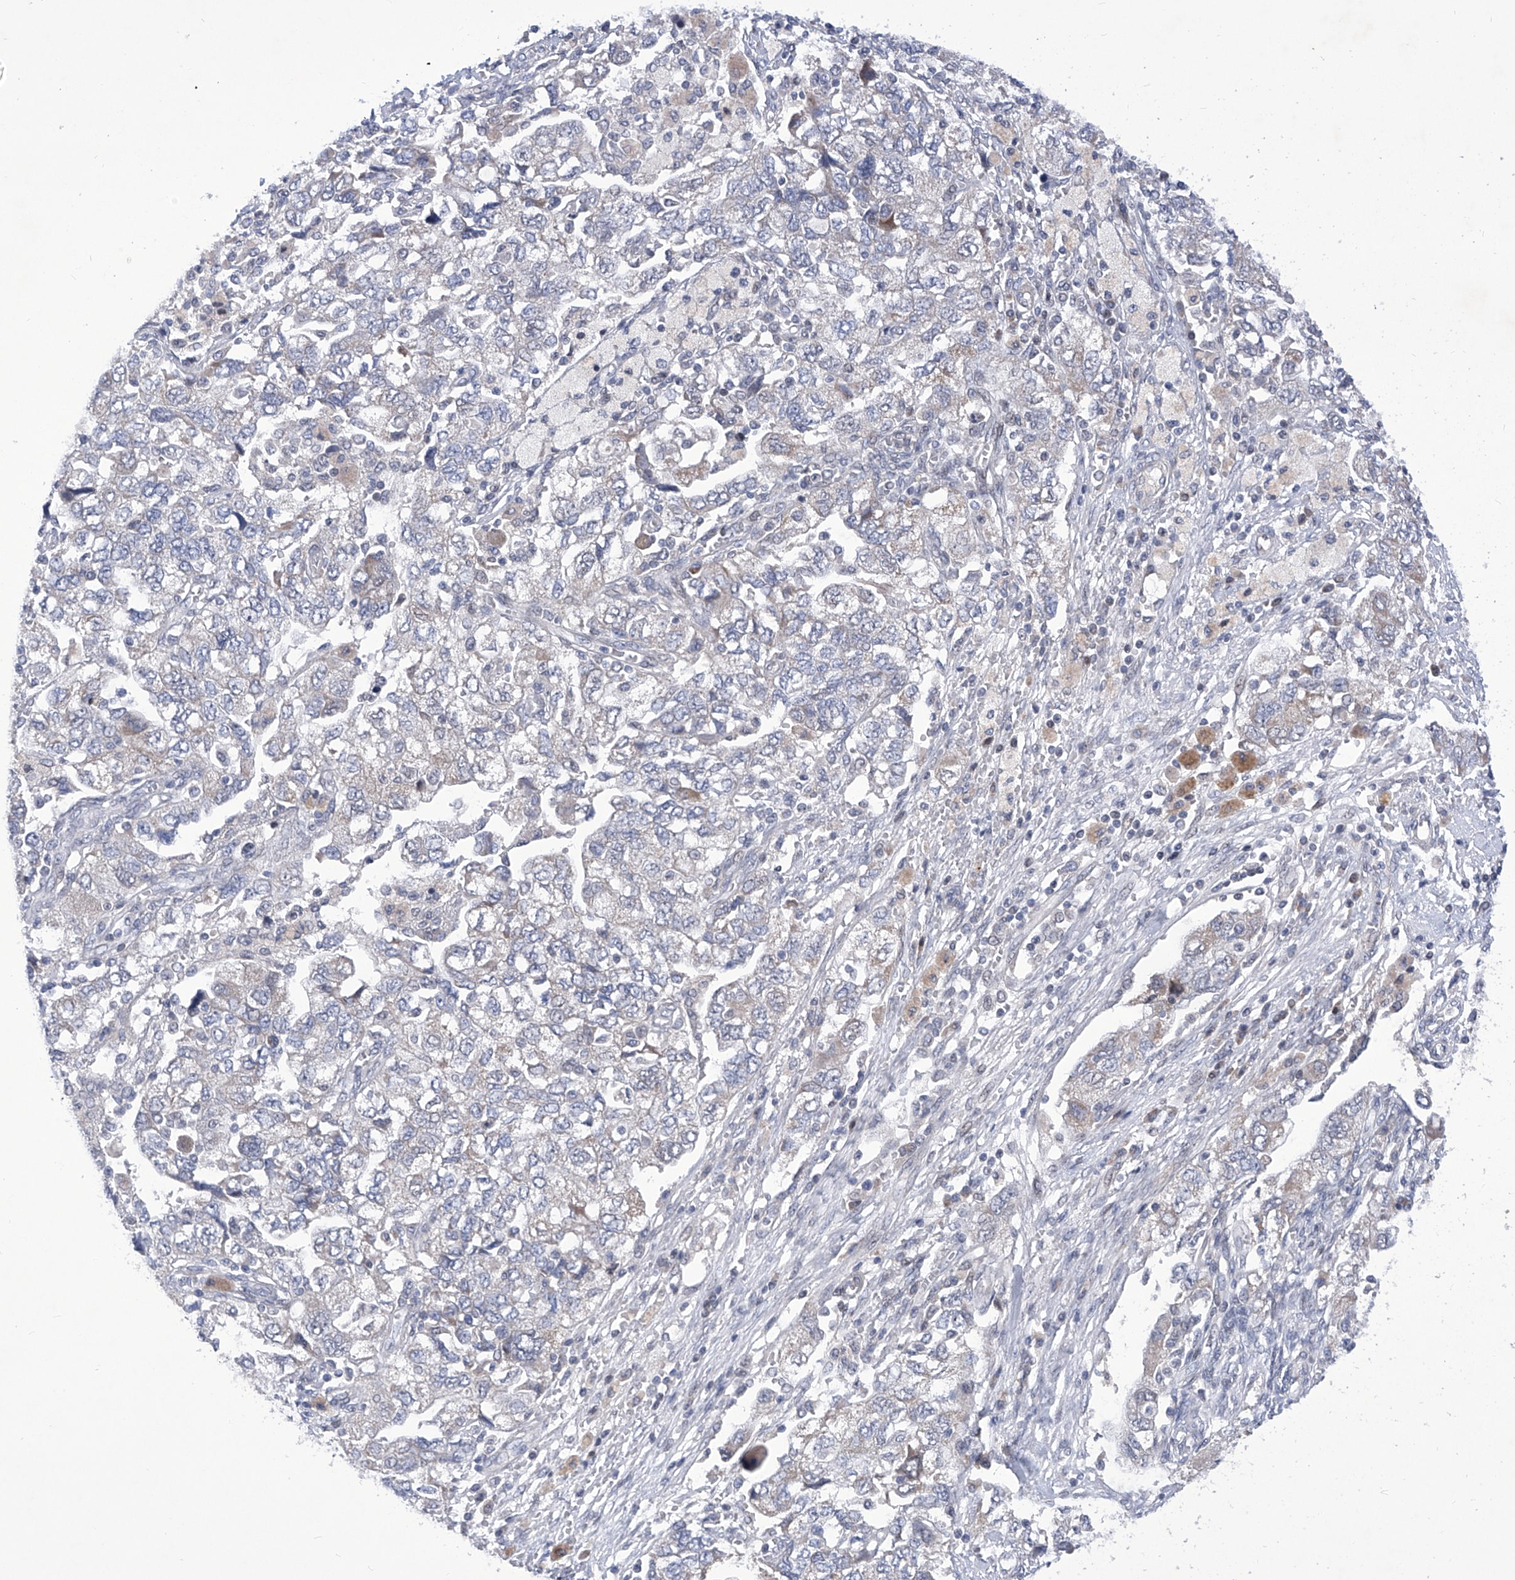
{"staining": {"intensity": "negative", "quantity": "none", "location": "none"}, "tissue": "ovarian cancer", "cell_type": "Tumor cells", "image_type": "cancer", "snomed": [{"axis": "morphology", "description": "Carcinoma, NOS"}, {"axis": "morphology", "description": "Cystadenocarcinoma, serous, NOS"}, {"axis": "topography", "description": "Ovary"}], "caption": "An IHC histopathology image of ovarian serous cystadenocarcinoma is shown. There is no staining in tumor cells of ovarian serous cystadenocarcinoma.", "gene": "NUFIP1", "patient": {"sex": "female", "age": 69}}